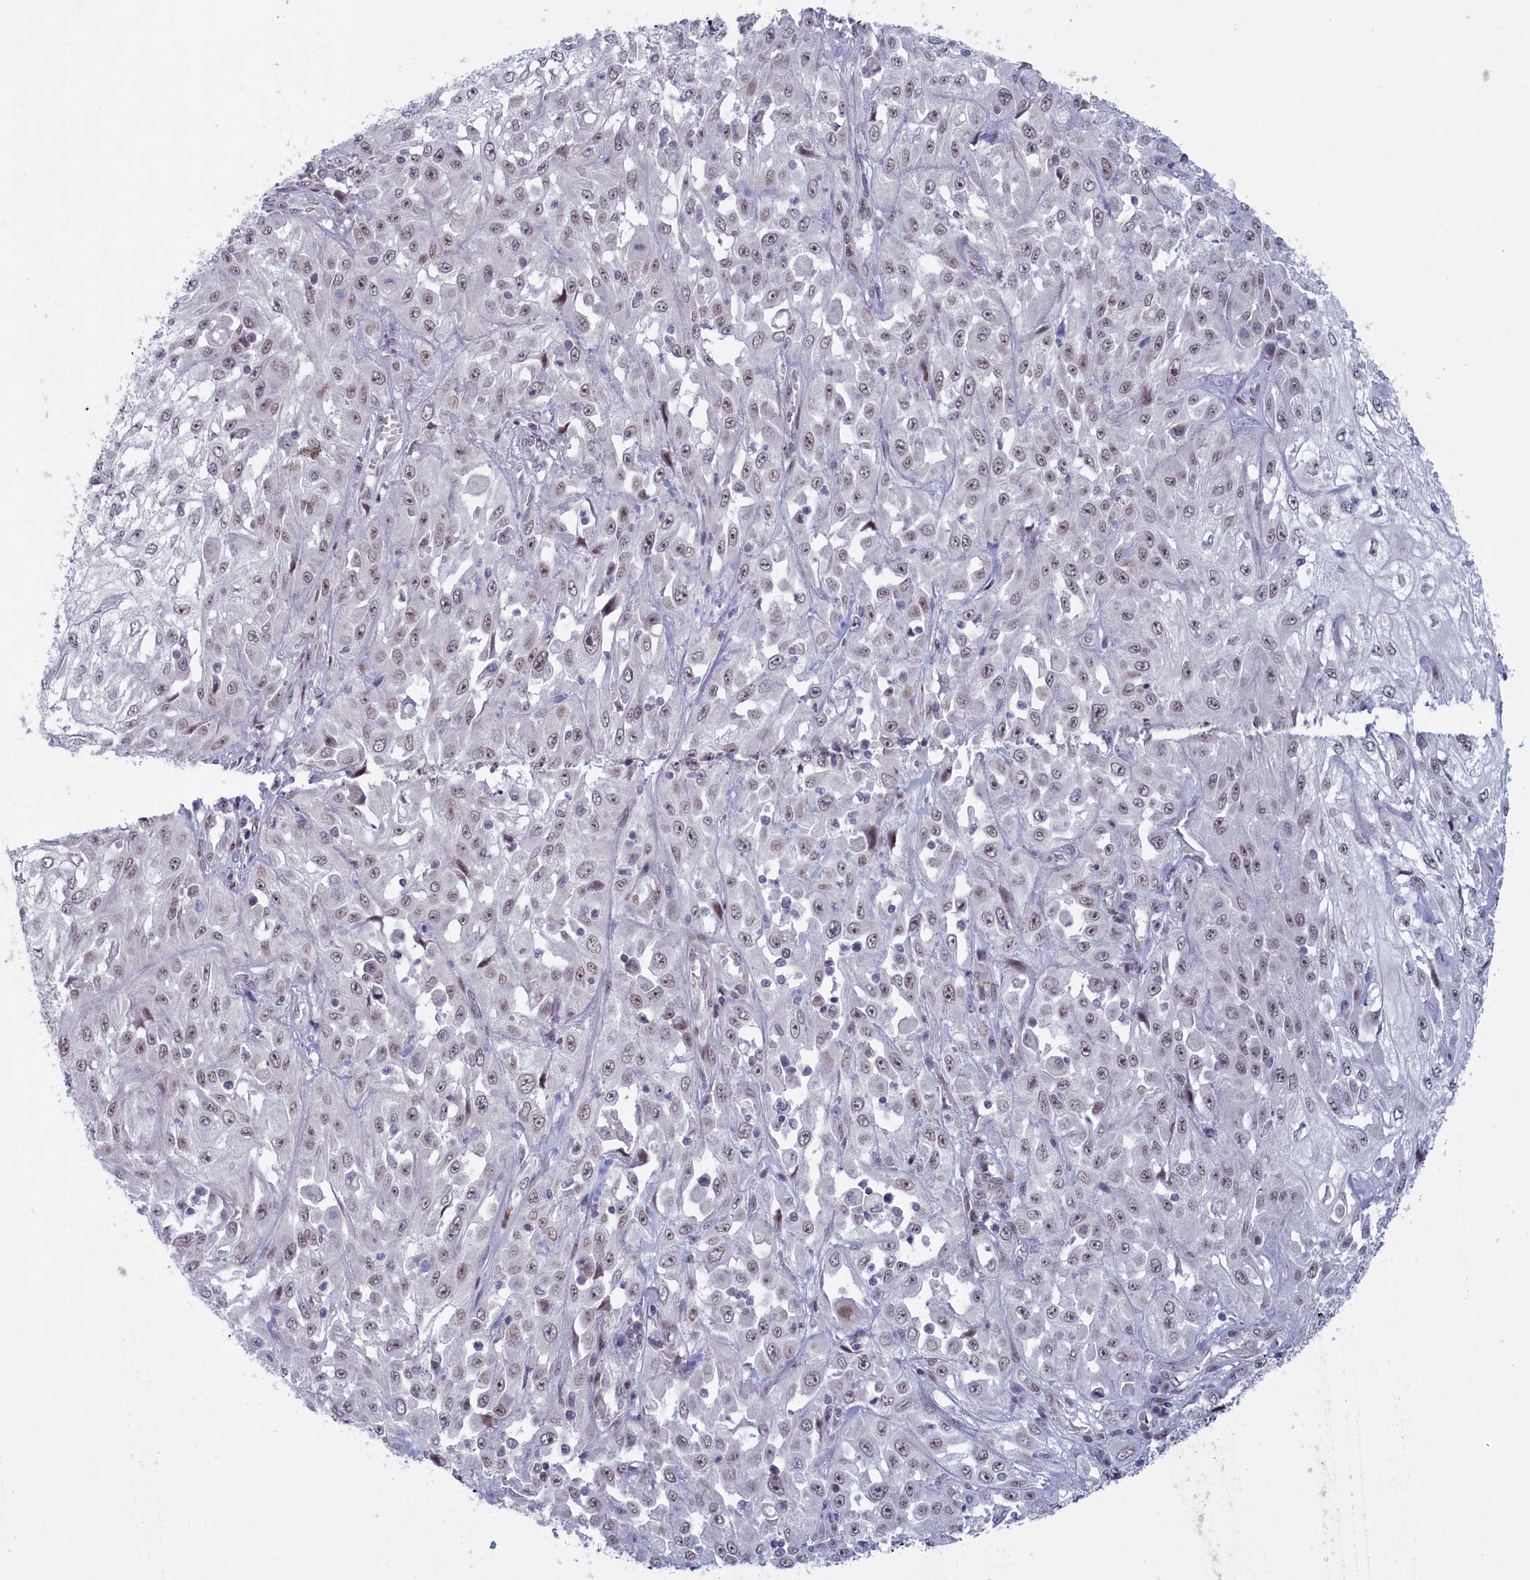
{"staining": {"intensity": "weak", "quantity": "25%-75%", "location": "nuclear"}, "tissue": "skin cancer", "cell_type": "Tumor cells", "image_type": "cancer", "snomed": [{"axis": "morphology", "description": "Squamous cell carcinoma, NOS"}, {"axis": "morphology", "description": "Squamous cell carcinoma, metastatic, NOS"}, {"axis": "topography", "description": "Skin"}, {"axis": "topography", "description": "Lymph node"}], "caption": "This histopathology image shows immunohistochemistry (IHC) staining of human skin cancer, with low weak nuclear positivity in approximately 25%-75% of tumor cells.", "gene": "ATF7IP2", "patient": {"sex": "male", "age": 75}}